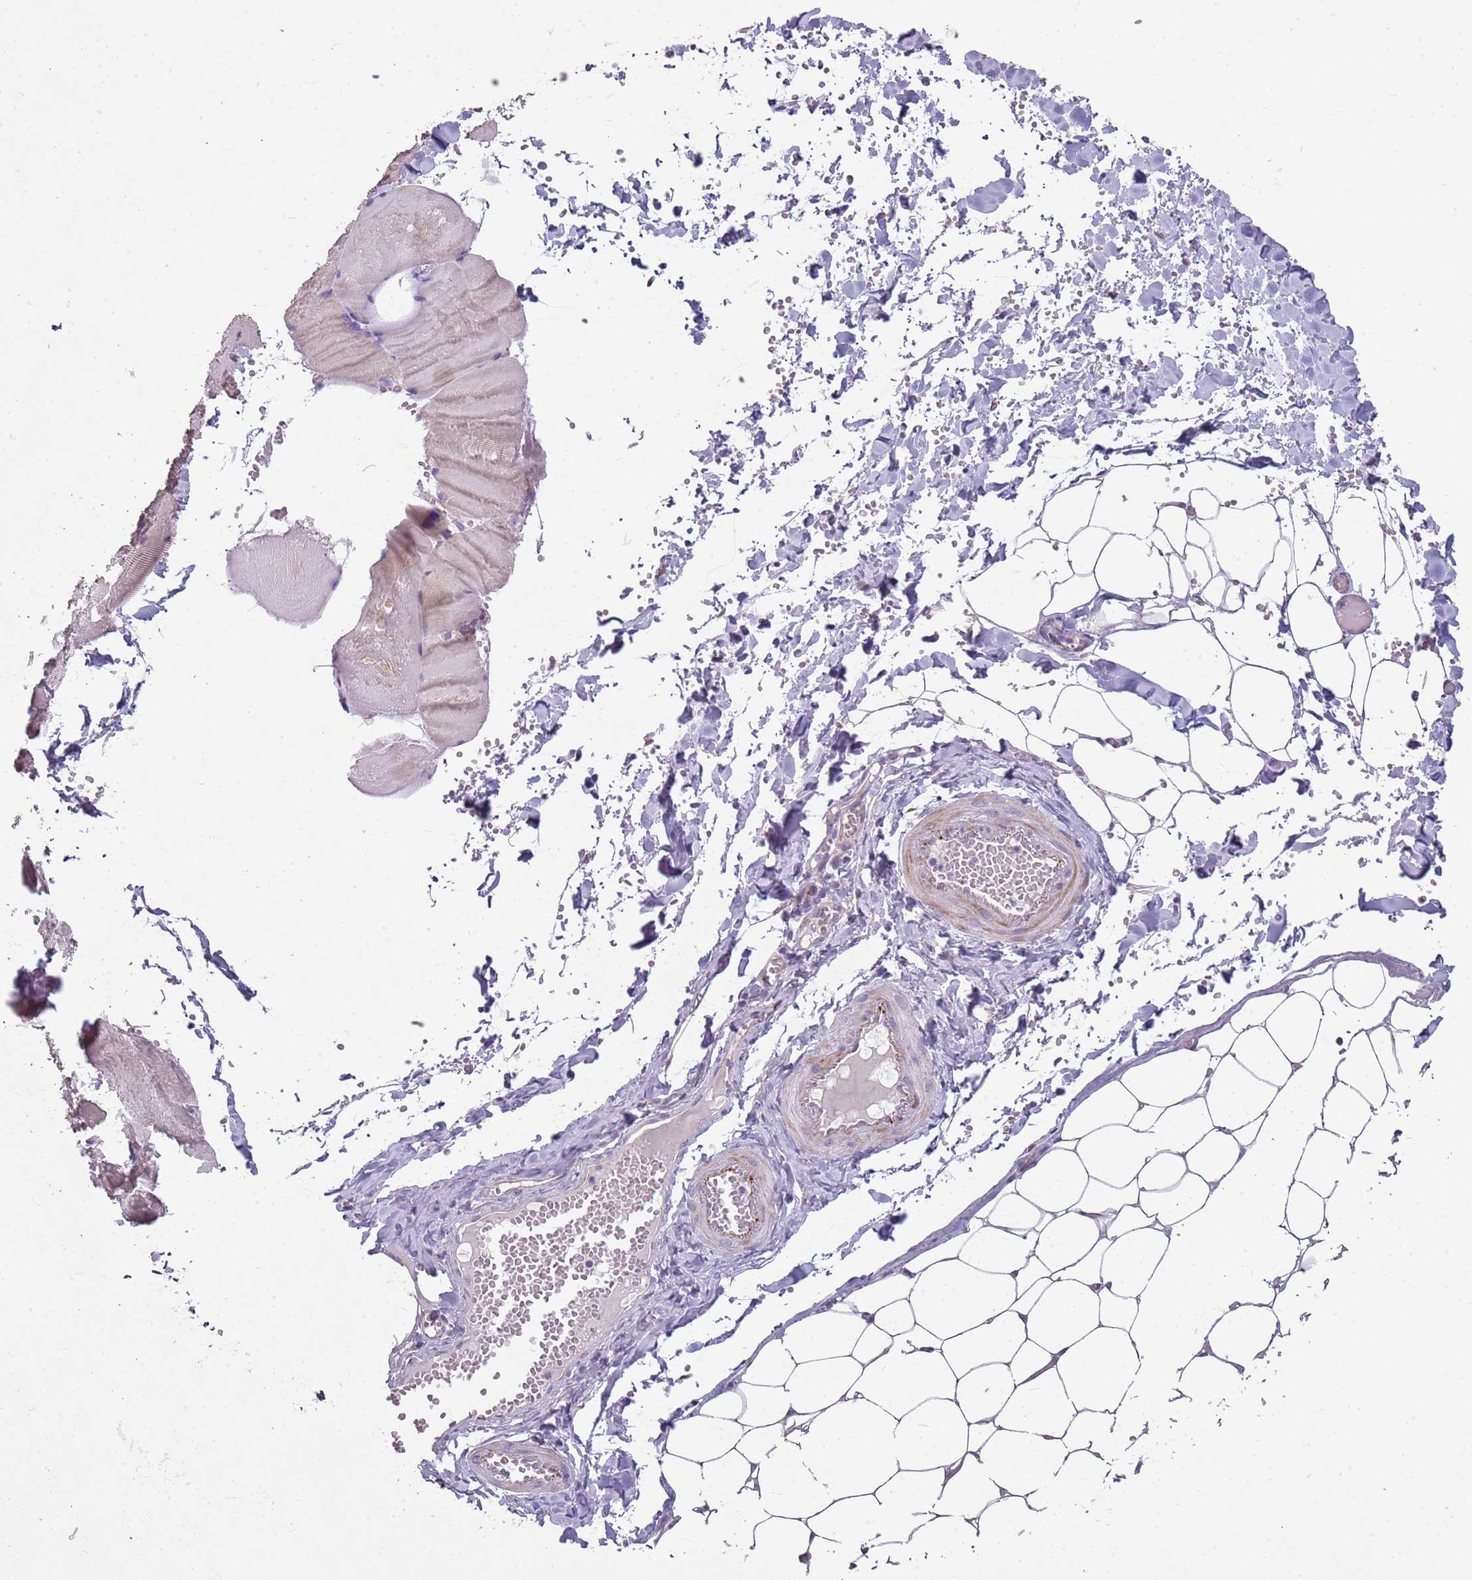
{"staining": {"intensity": "negative", "quantity": "none", "location": "none"}, "tissue": "adipose tissue", "cell_type": "Adipocytes", "image_type": "normal", "snomed": [{"axis": "morphology", "description": "Normal tissue, NOS"}, {"axis": "topography", "description": "Skeletal muscle"}, {"axis": "topography", "description": "Peripheral nerve tissue"}], "caption": "The photomicrograph exhibits no significant expression in adipocytes of adipose tissue.", "gene": "ZNF583", "patient": {"sex": "female", "age": 55}}